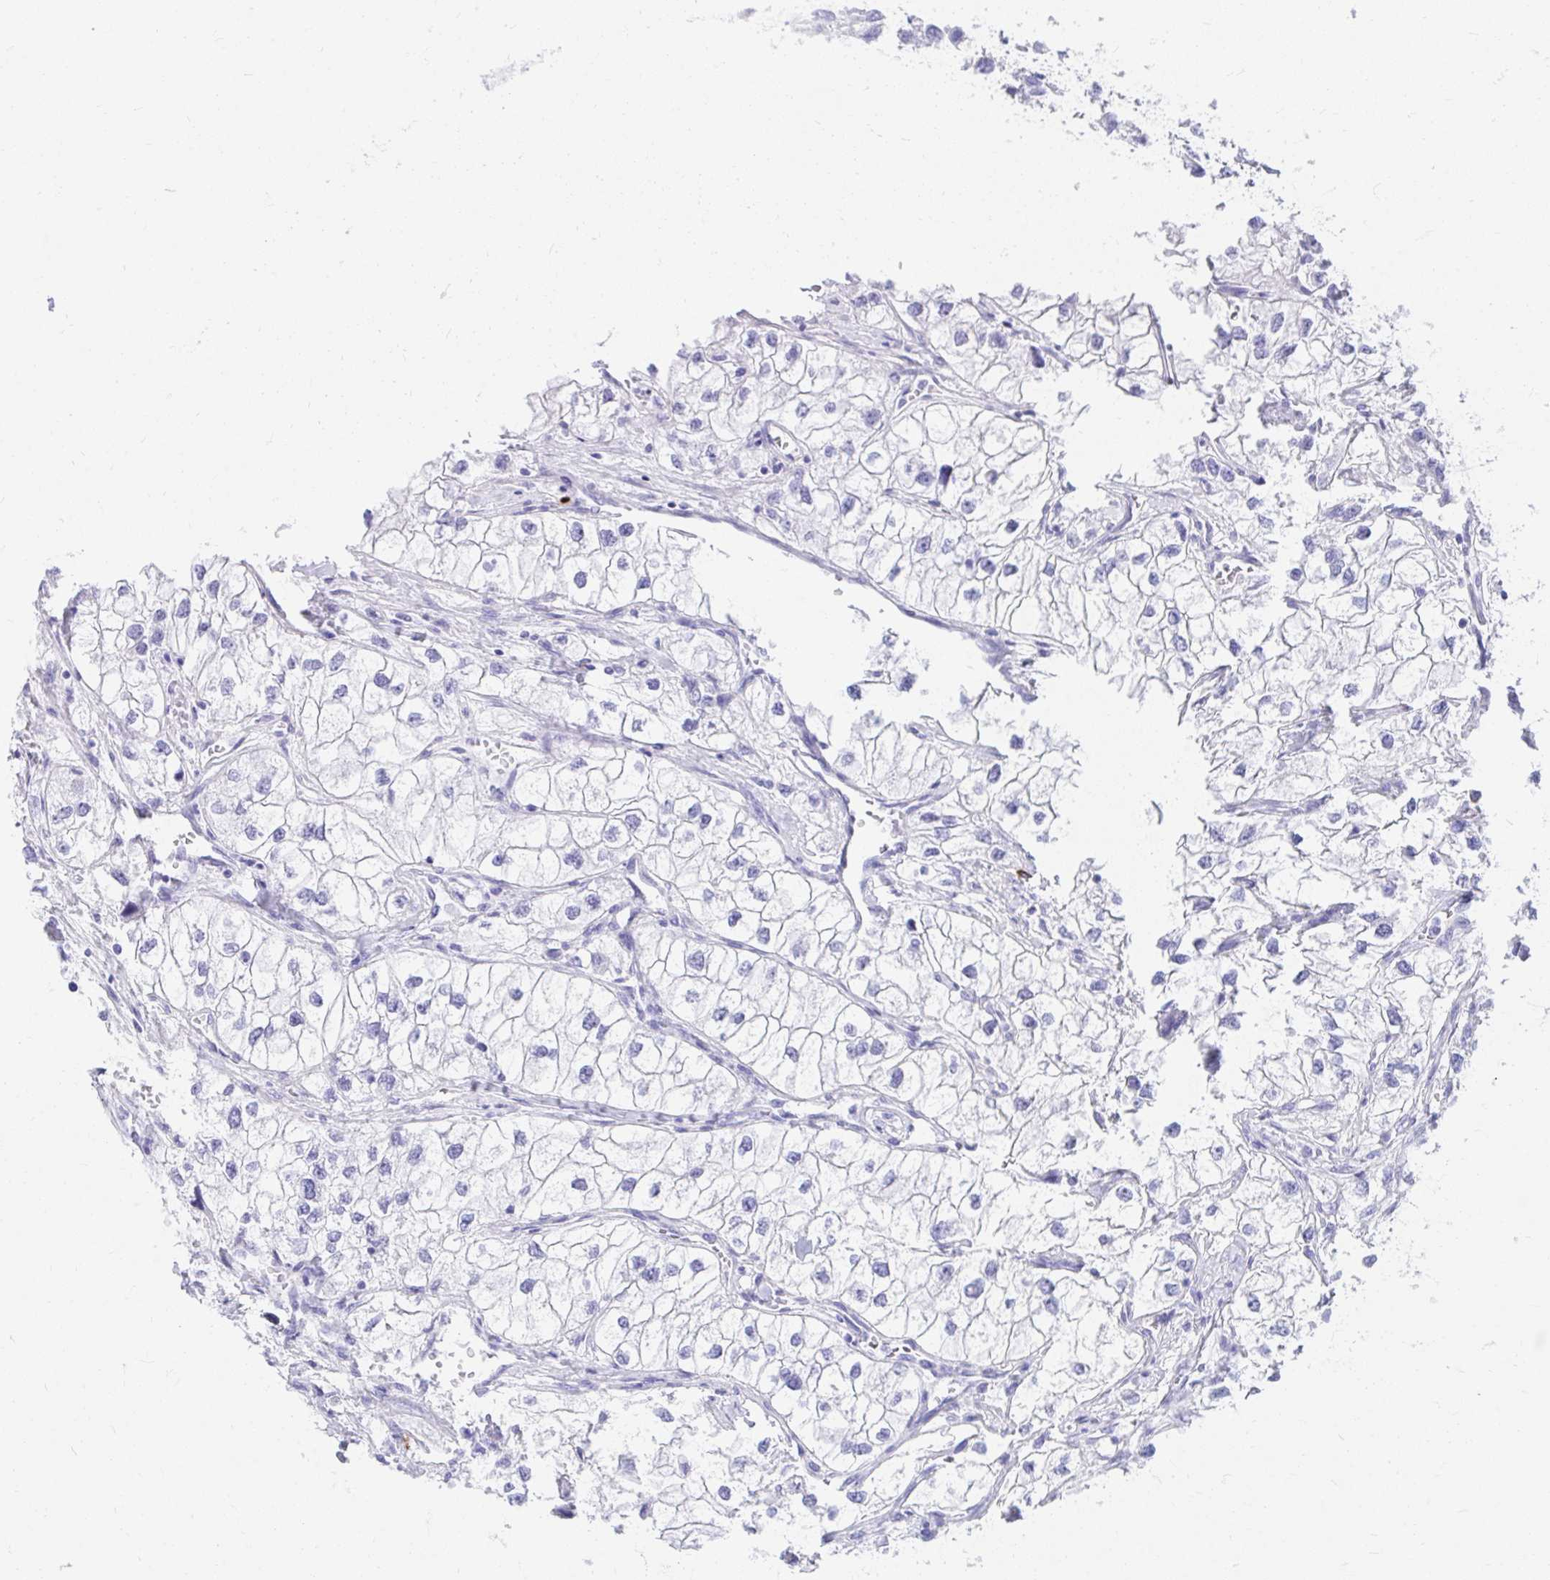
{"staining": {"intensity": "negative", "quantity": "none", "location": "none"}, "tissue": "renal cancer", "cell_type": "Tumor cells", "image_type": "cancer", "snomed": [{"axis": "morphology", "description": "Adenocarcinoma, NOS"}, {"axis": "topography", "description": "Kidney"}], "caption": "Human renal adenocarcinoma stained for a protein using immunohistochemistry demonstrates no positivity in tumor cells.", "gene": "SHISA8", "patient": {"sex": "male", "age": 59}}